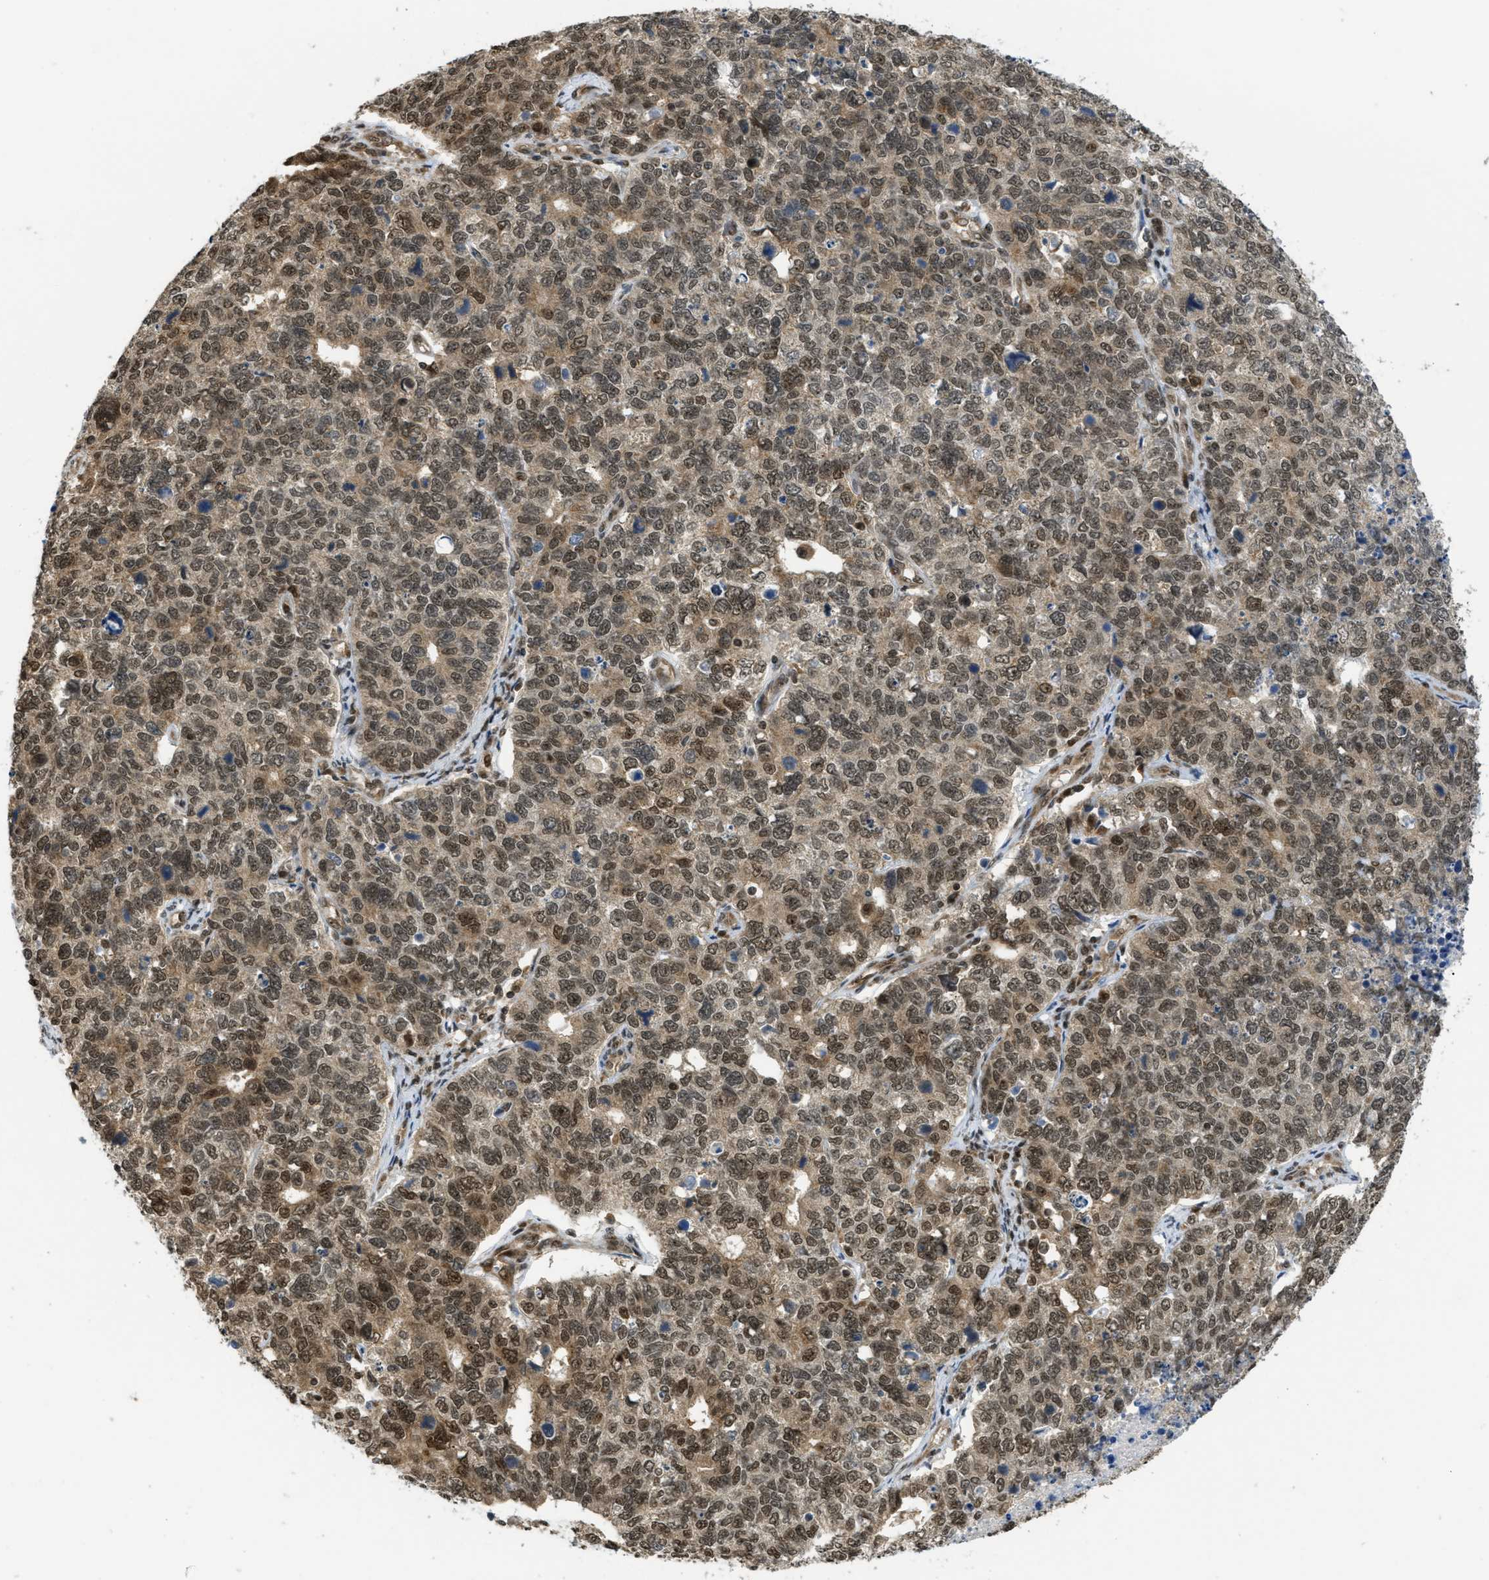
{"staining": {"intensity": "moderate", "quantity": ">75%", "location": "cytoplasmic/membranous,nuclear"}, "tissue": "cervical cancer", "cell_type": "Tumor cells", "image_type": "cancer", "snomed": [{"axis": "morphology", "description": "Squamous cell carcinoma, NOS"}, {"axis": "topography", "description": "Cervix"}], "caption": "A medium amount of moderate cytoplasmic/membranous and nuclear positivity is appreciated in approximately >75% of tumor cells in cervical squamous cell carcinoma tissue.", "gene": "TACC1", "patient": {"sex": "female", "age": 63}}